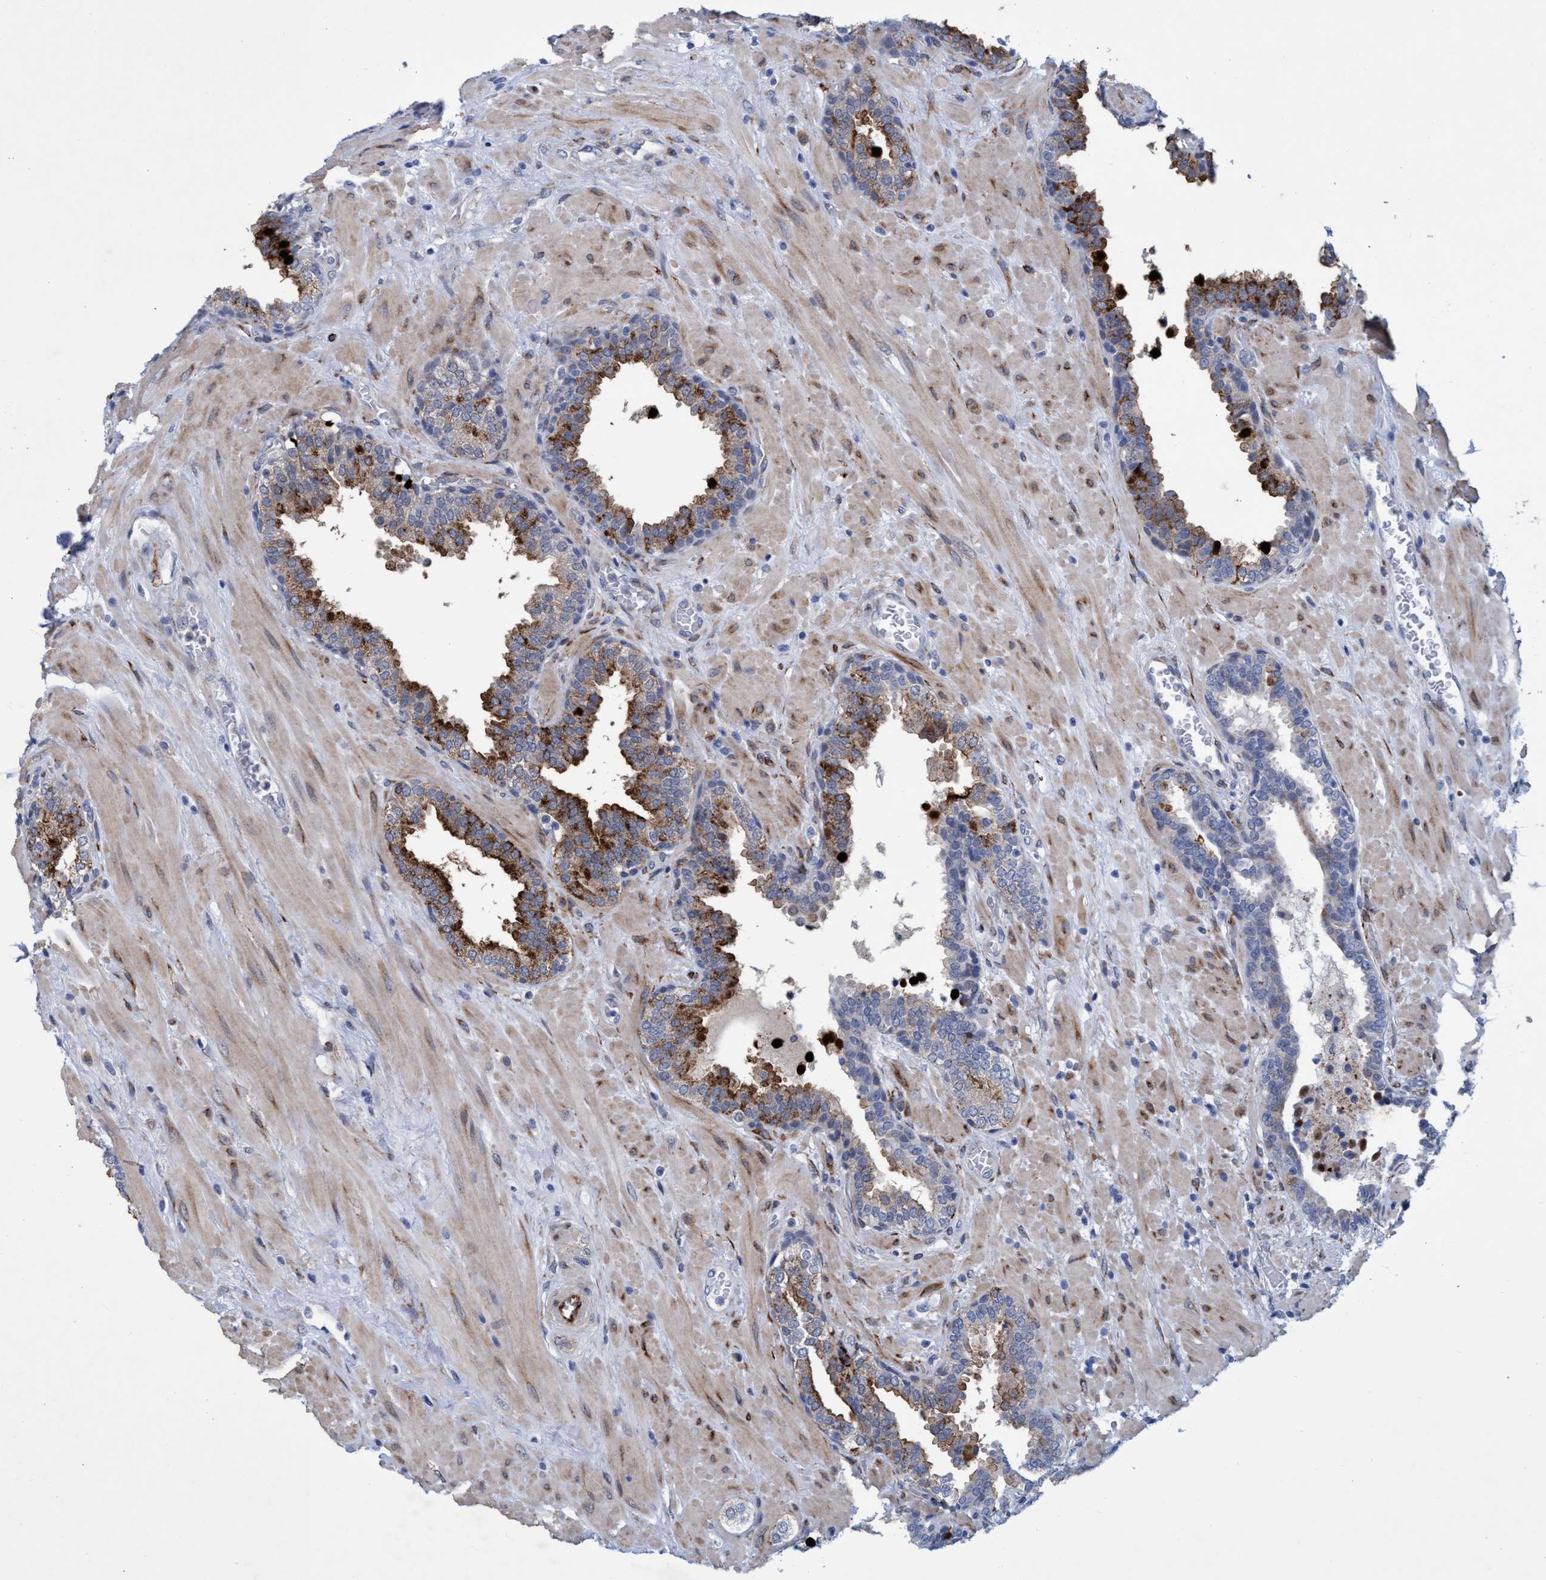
{"staining": {"intensity": "moderate", "quantity": "25%-75%", "location": "cytoplasmic/membranous"}, "tissue": "prostate", "cell_type": "Glandular cells", "image_type": "normal", "snomed": [{"axis": "morphology", "description": "Normal tissue, NOS"}, {"axis": "topography", "description": "Prostate"}], "caption": "Prostate was stained to show a protein in brown. There is medium levels of moderate cytoplasmic/membranous staining in about 25%-75% of glandular cells. Ihc stains the protein of interest in brown and the nuclei are stained blue.", "gene": "SLC43A2", "patient": {"sex": "male", "age": 51}}